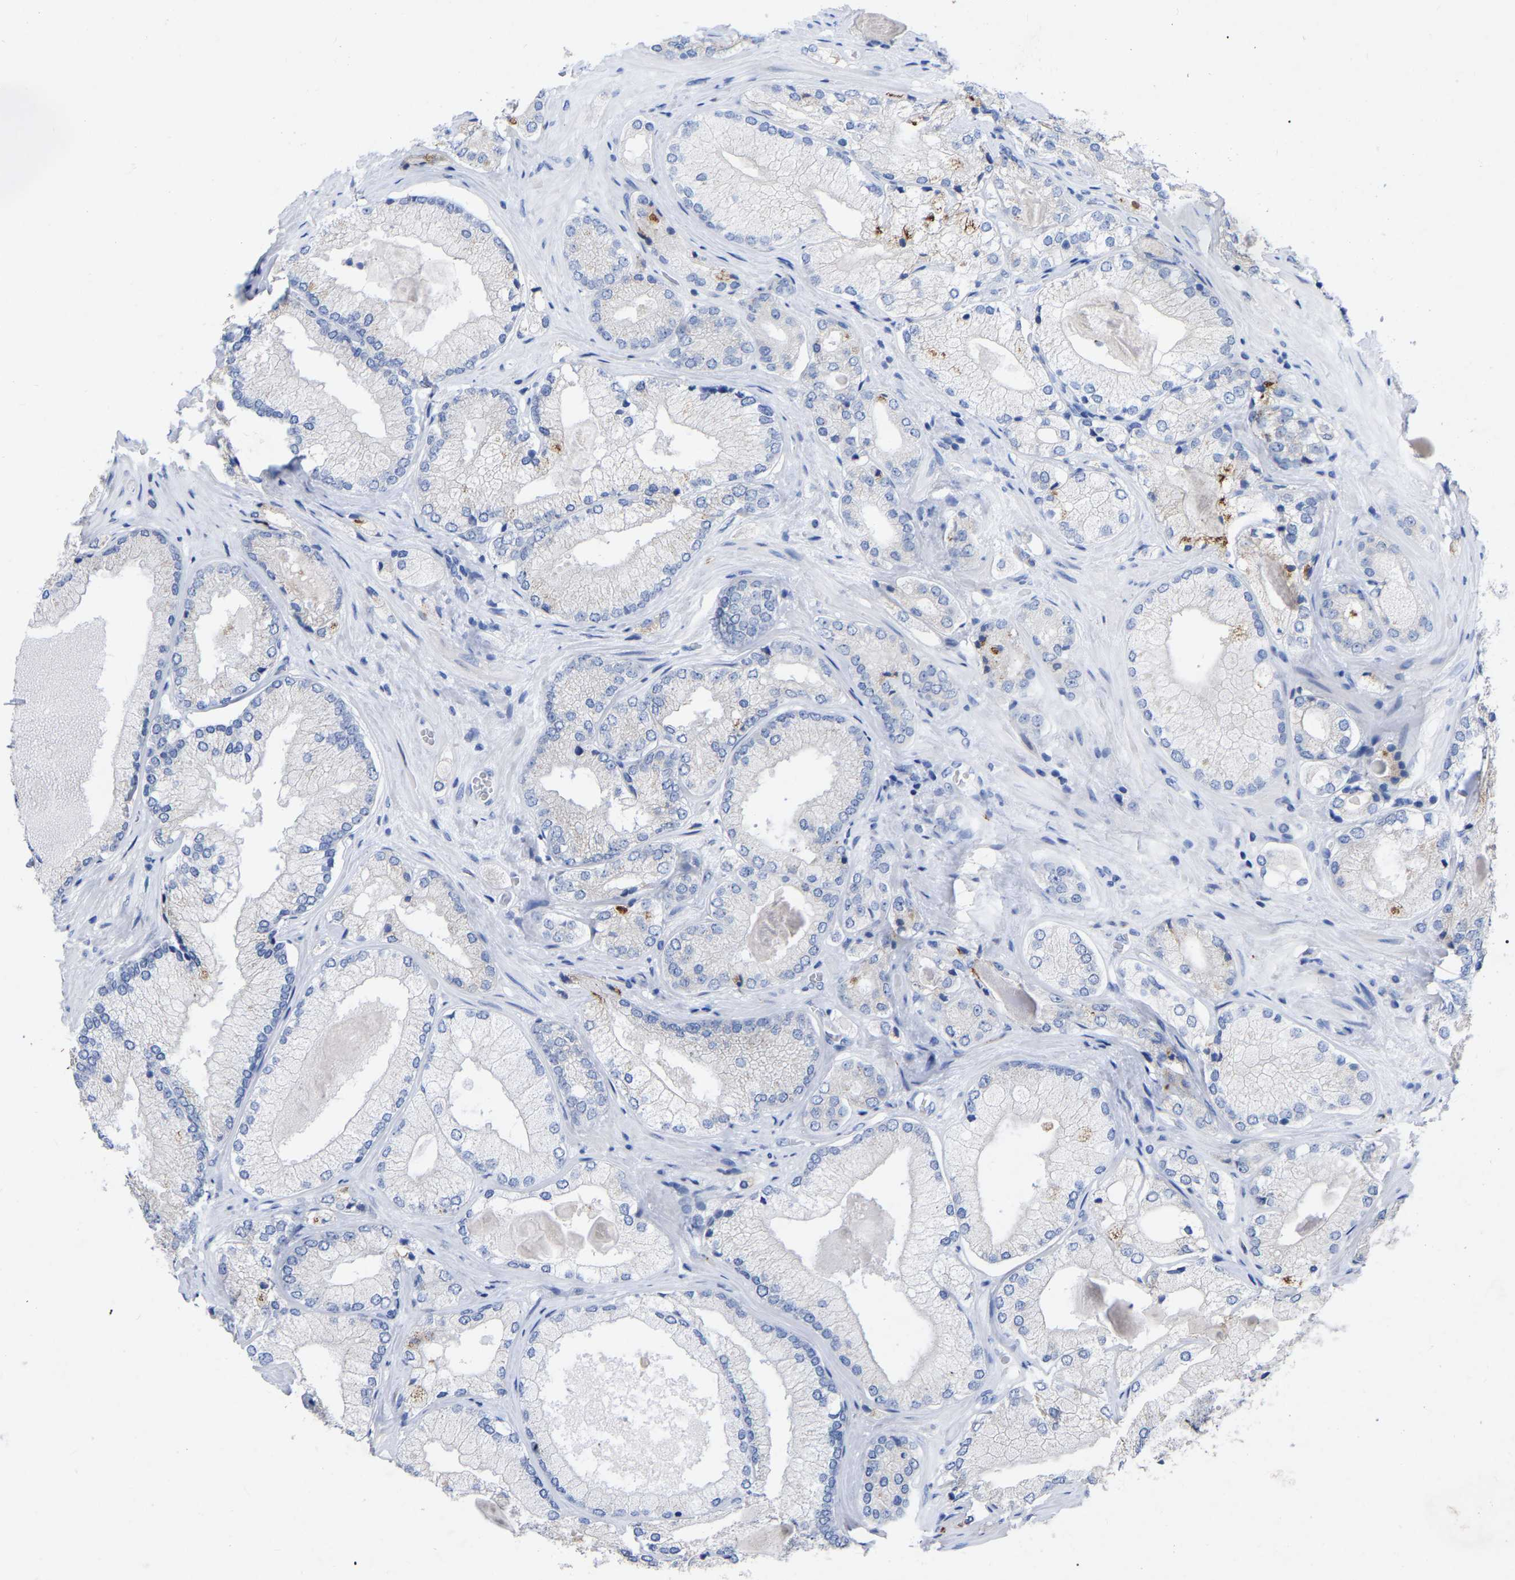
{"staining": {"intensity": "negative", "quantity": "none", "location": "none"}, "tissue": "prostate cancer", "cell_type": "Tumor cells", "image_type": "cancer", "snomed": [{"axis": "morphology", "description": "Adenocarcinoma, Low grade"}, {"axis": "topography", "description": "Prostate"}], "caption": "IHC micrograph of human prostate cancer stained for a protein (brown), which demonstrates no staining in tumor cells.", "gene": "STRIP2", "patient": {"sex": "male", "age": 65}}